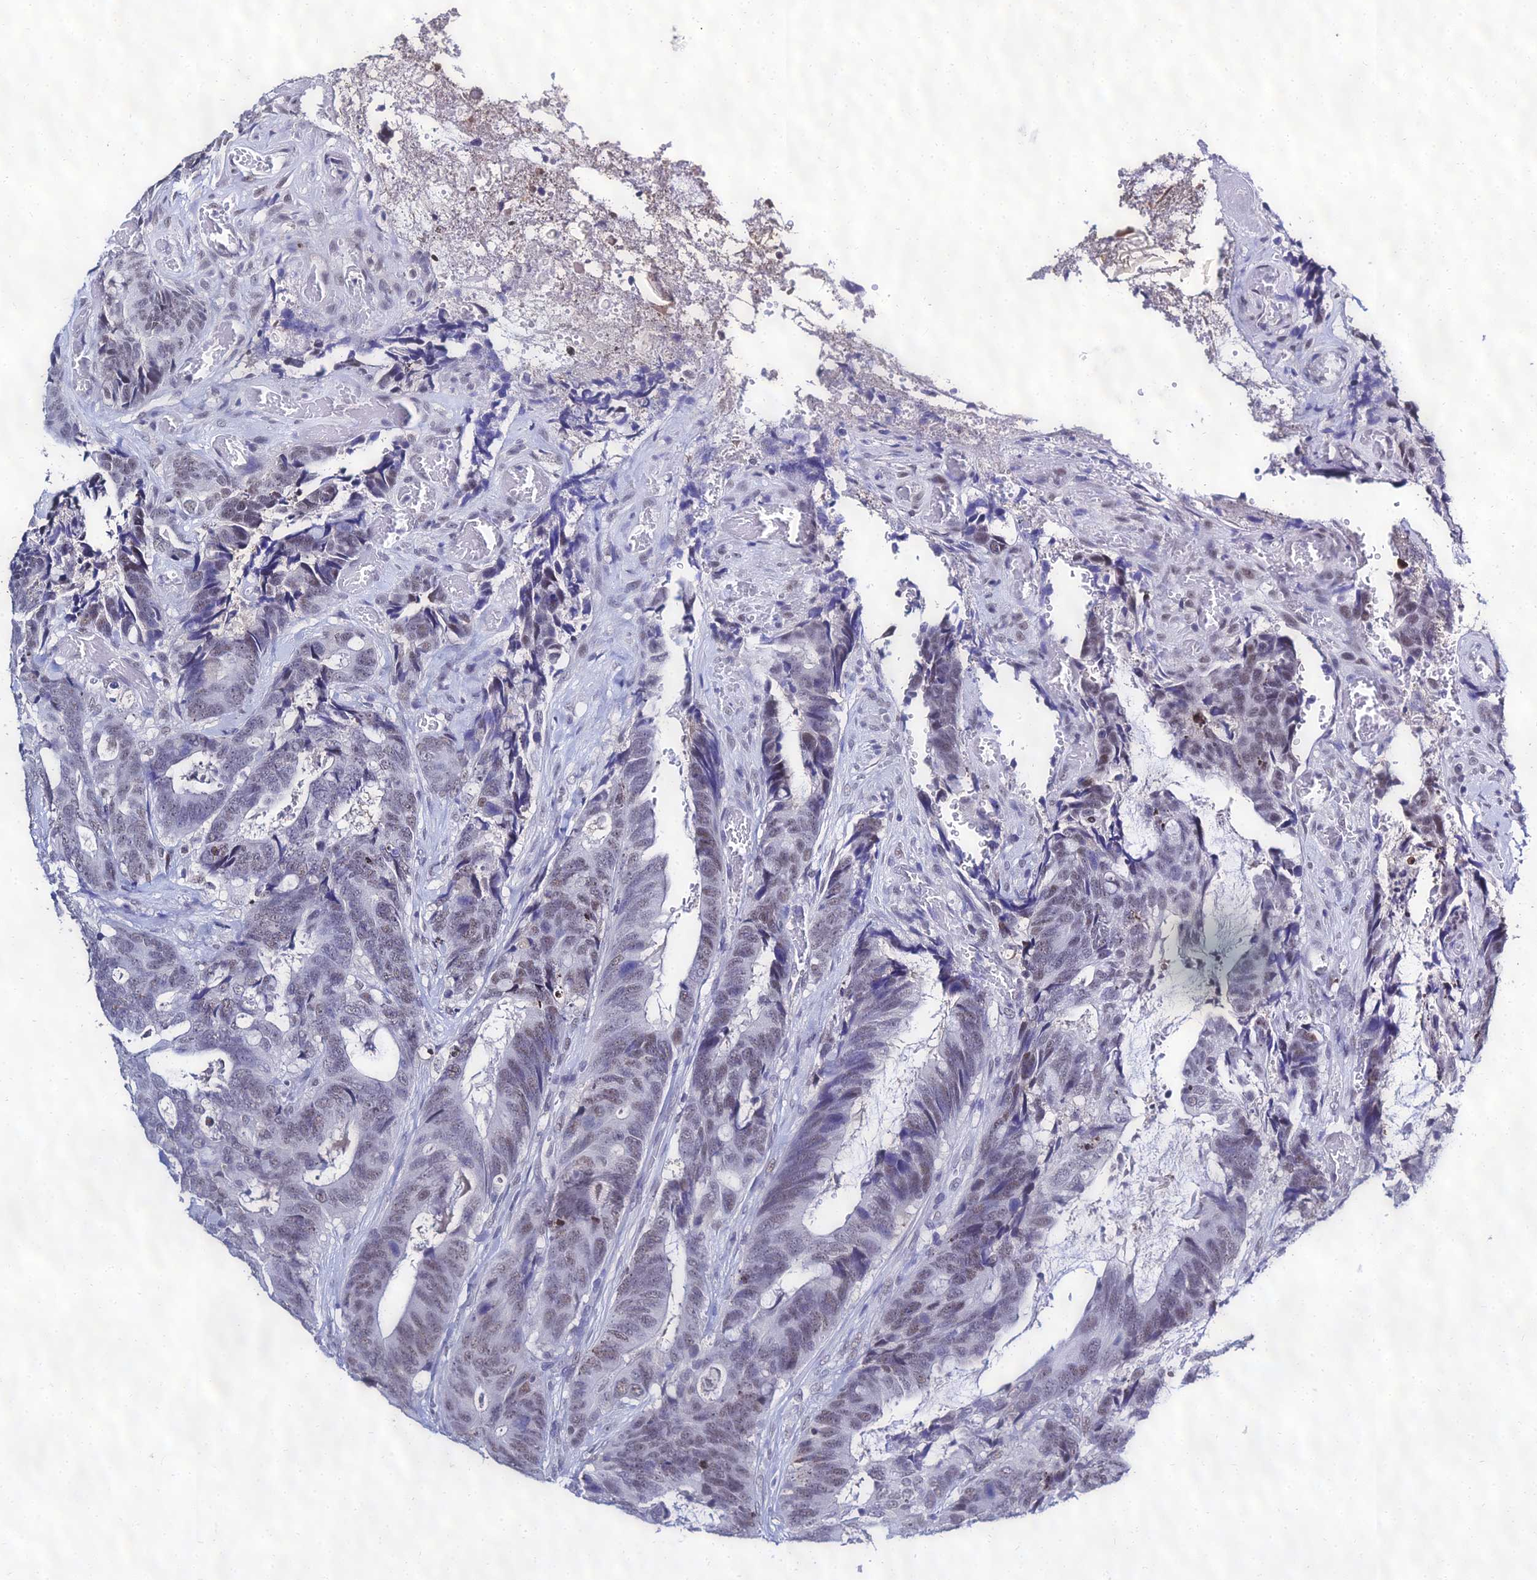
{"staining": {"intensity": "weak", "quantity": "<25%", "location": "nuclear"}, "tissue": "colorectal cancer", "cell_type": "Tumor cells", "image_type": "cancer", "snomed": [{"axis": "morphology", "description": "Adenocarcinoma, NOS"}, {"axis": "topography", "description": "Colon"}], "caption": "Immunohistochemical staining of human colorectal cancer reveals no significant positivity in tumor cells.", "gene": "PPP4R2", "patient": {"sex": "female", "age": 82}}